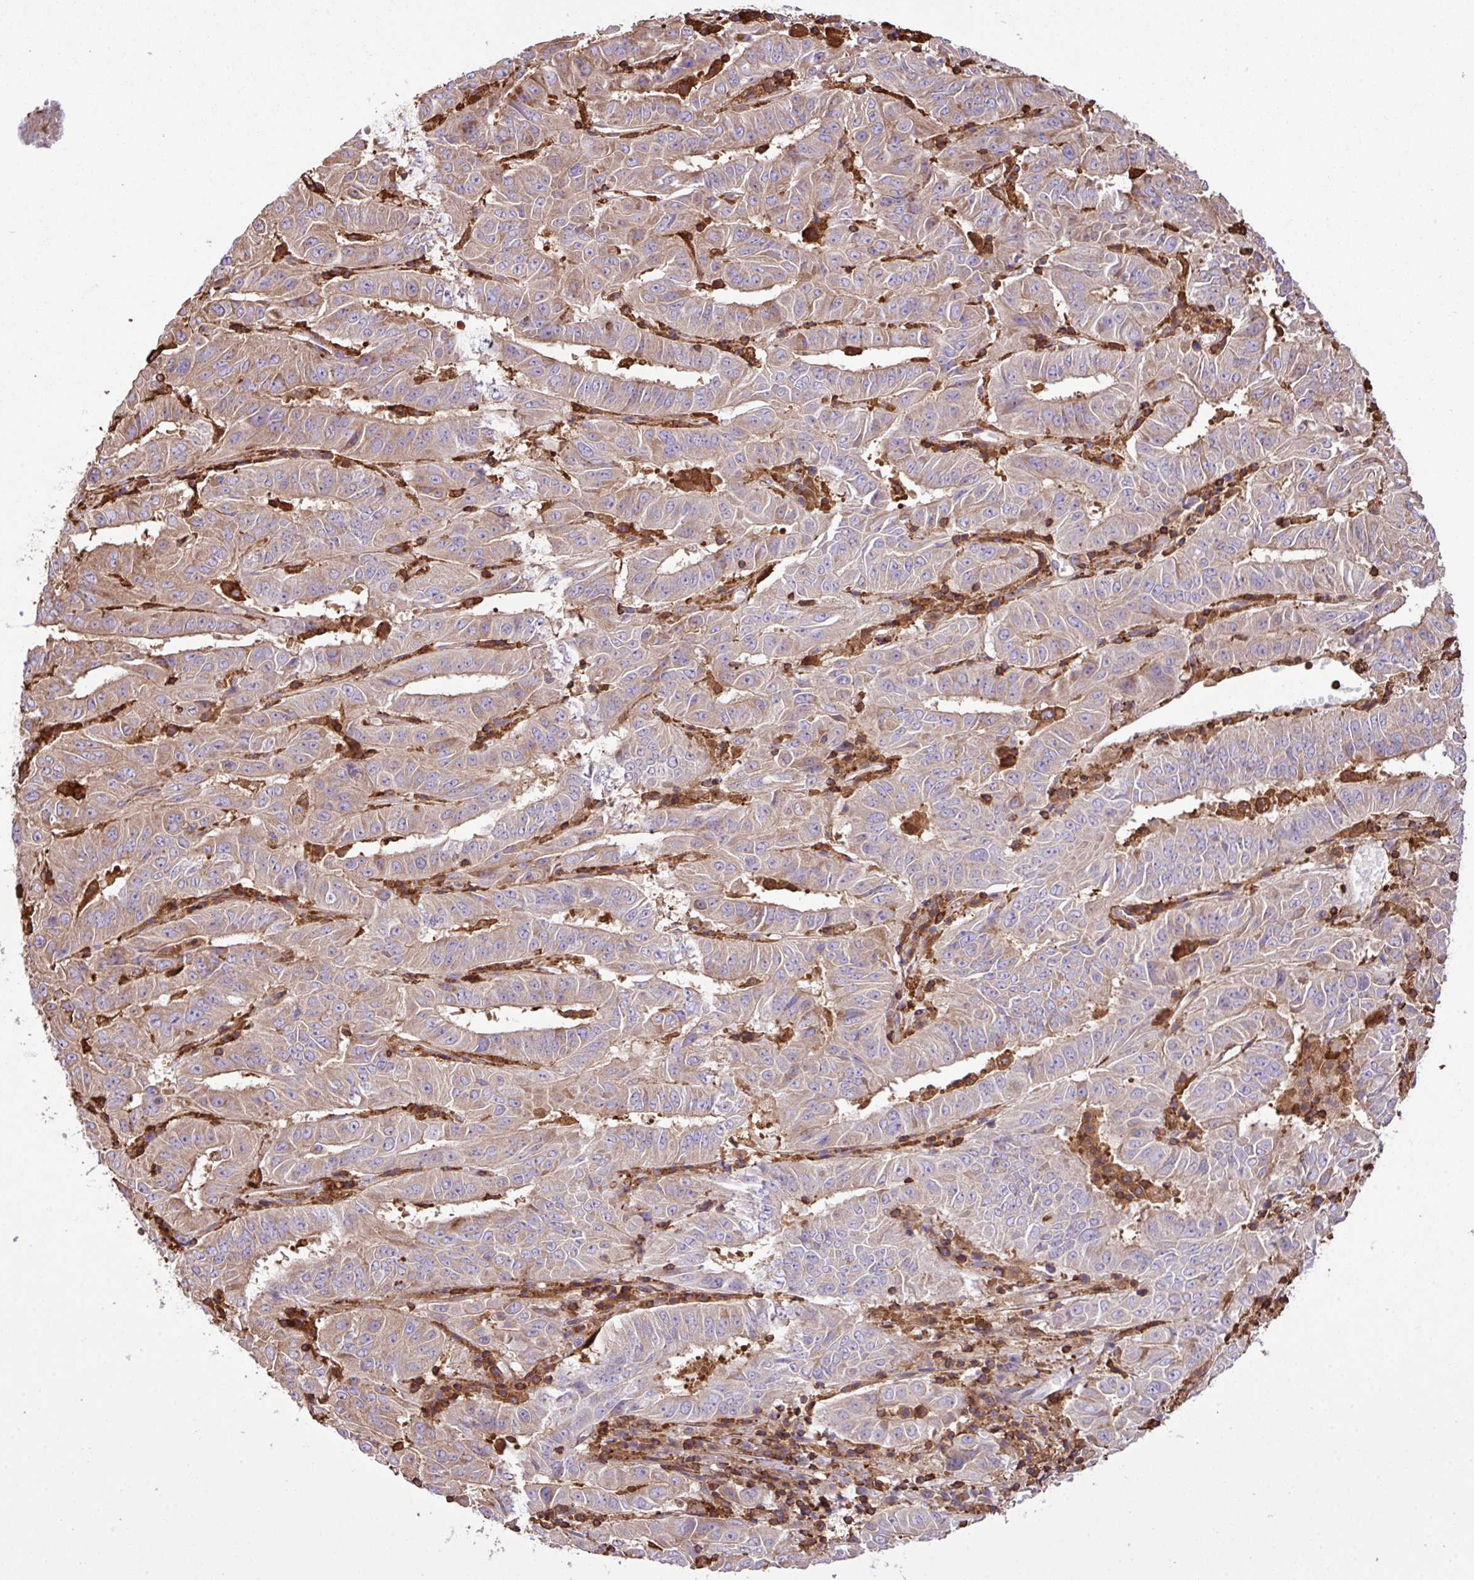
{"staining": {"intensity": "weak", "quantity": ">75%", "location": "cytoplasmic/membranous"}, "tissue": "pancreatic cancer", "cell_type": "Tumor cells", "image_type": "cancer", "snomed": [{"axis": "morphology", "description": "Adenocarcinoma, NOS"}, {"axis": "topography", "description": "Pancreas"}], "caption": "Tumor cells demonstrate weak cytoplasmic/membranous expression in about >75% of cells in pancreatic adenocarcinoma.", "gene": "PGAP6", "patient": {"sex": "male", "age": 63}}